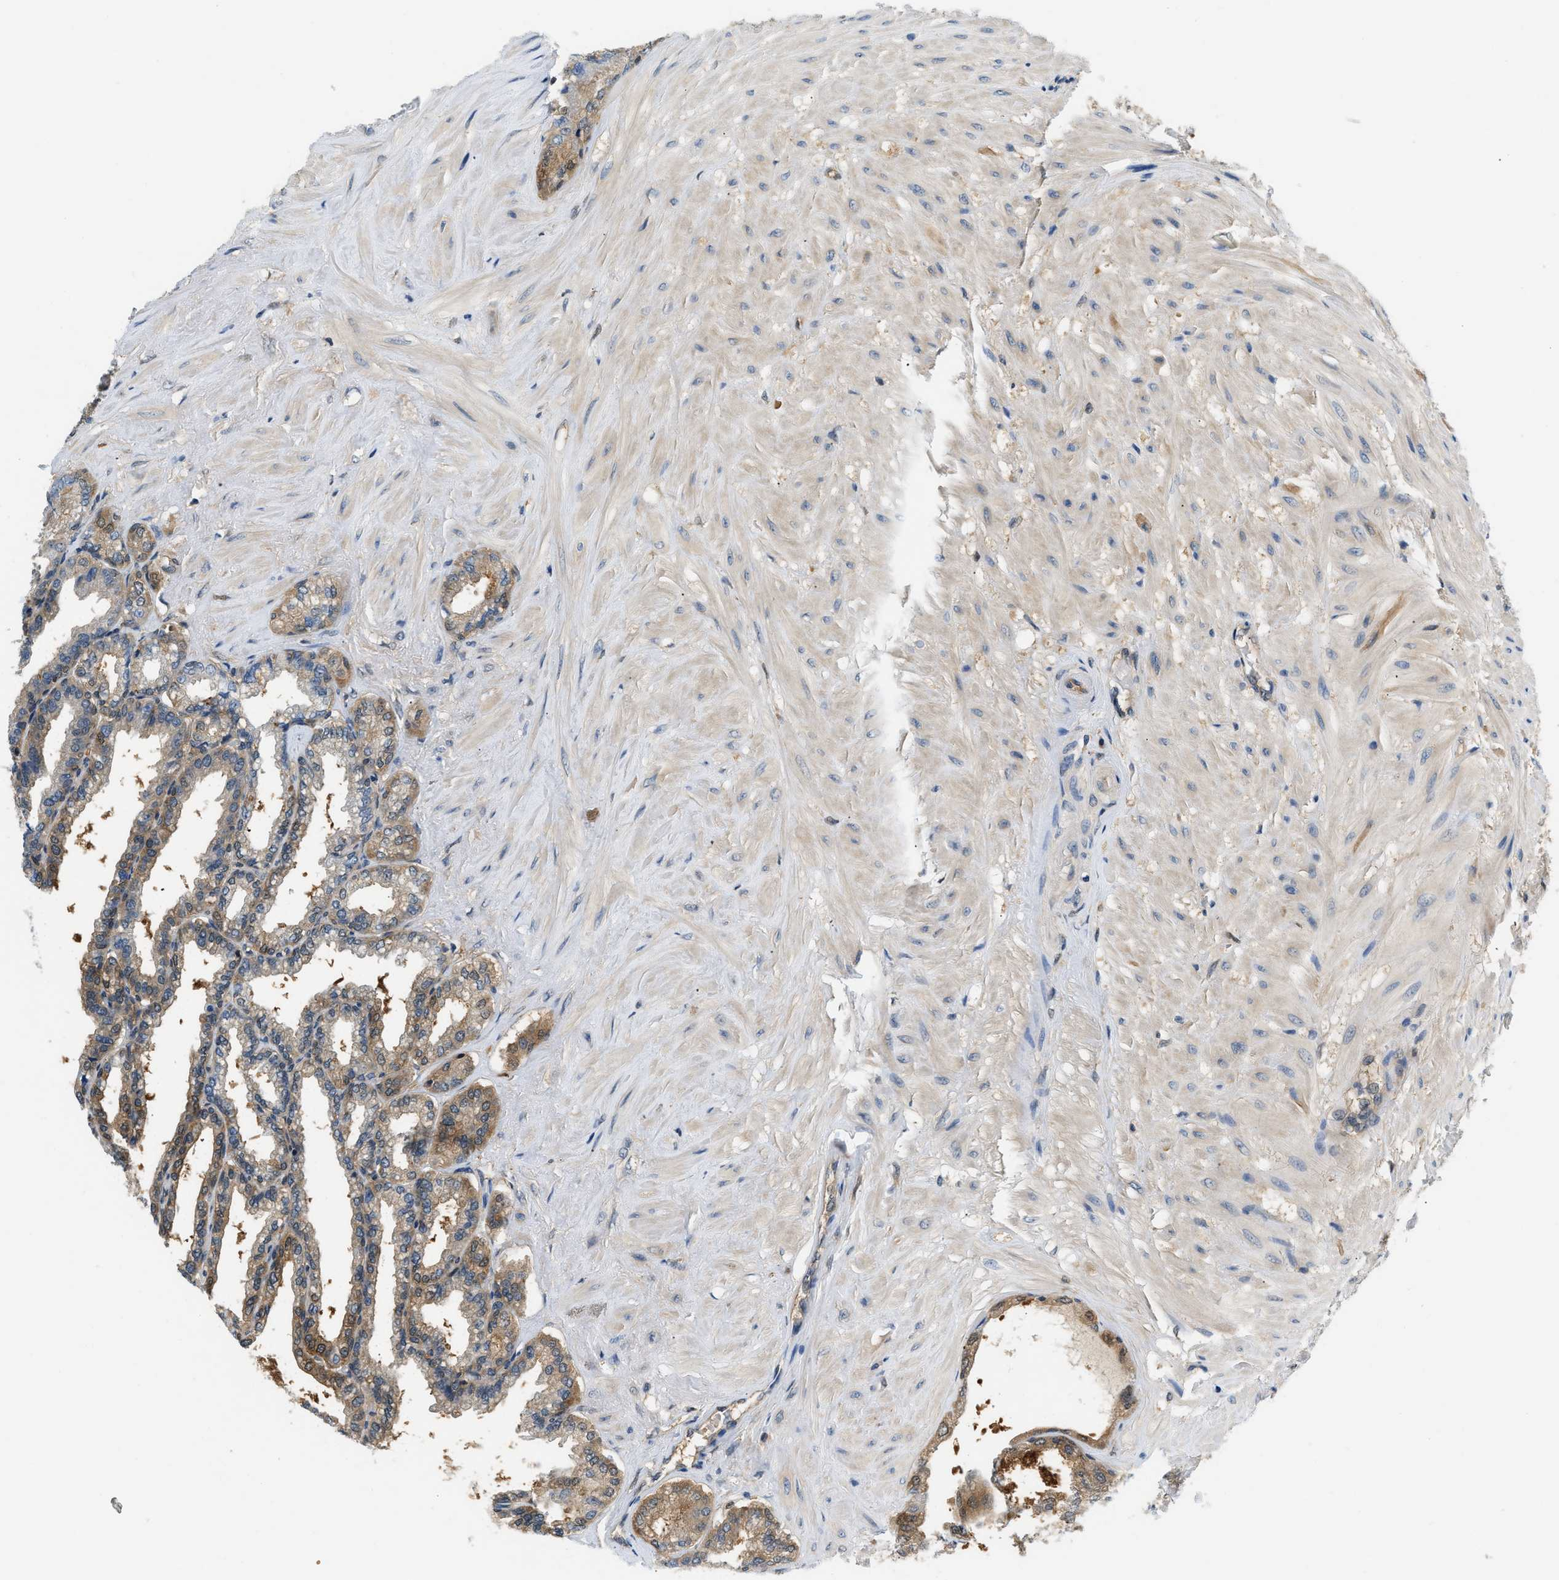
{"staining": {"intensity": "moderate", "quantity": ">75%", "location": "cytoplasmic/membranous,nuclear"}, "tissue": "seminal vesicle", "cell_type": "Glandular cells", "image_type": "normal", "snomed": [{"axis": "morphology", "description": "Normal tissue, NOS"}, {"axis": "topography", "description": "Seminal veicle"}], "caption": "Seminal vesicle stained with IHC shows moderate cytoplasmic/membranous,nuclear staining in approximately >75% of glandular cells.", "gene": "EIF4EBP2", "patient": {"sex": "male", "age": 46}}